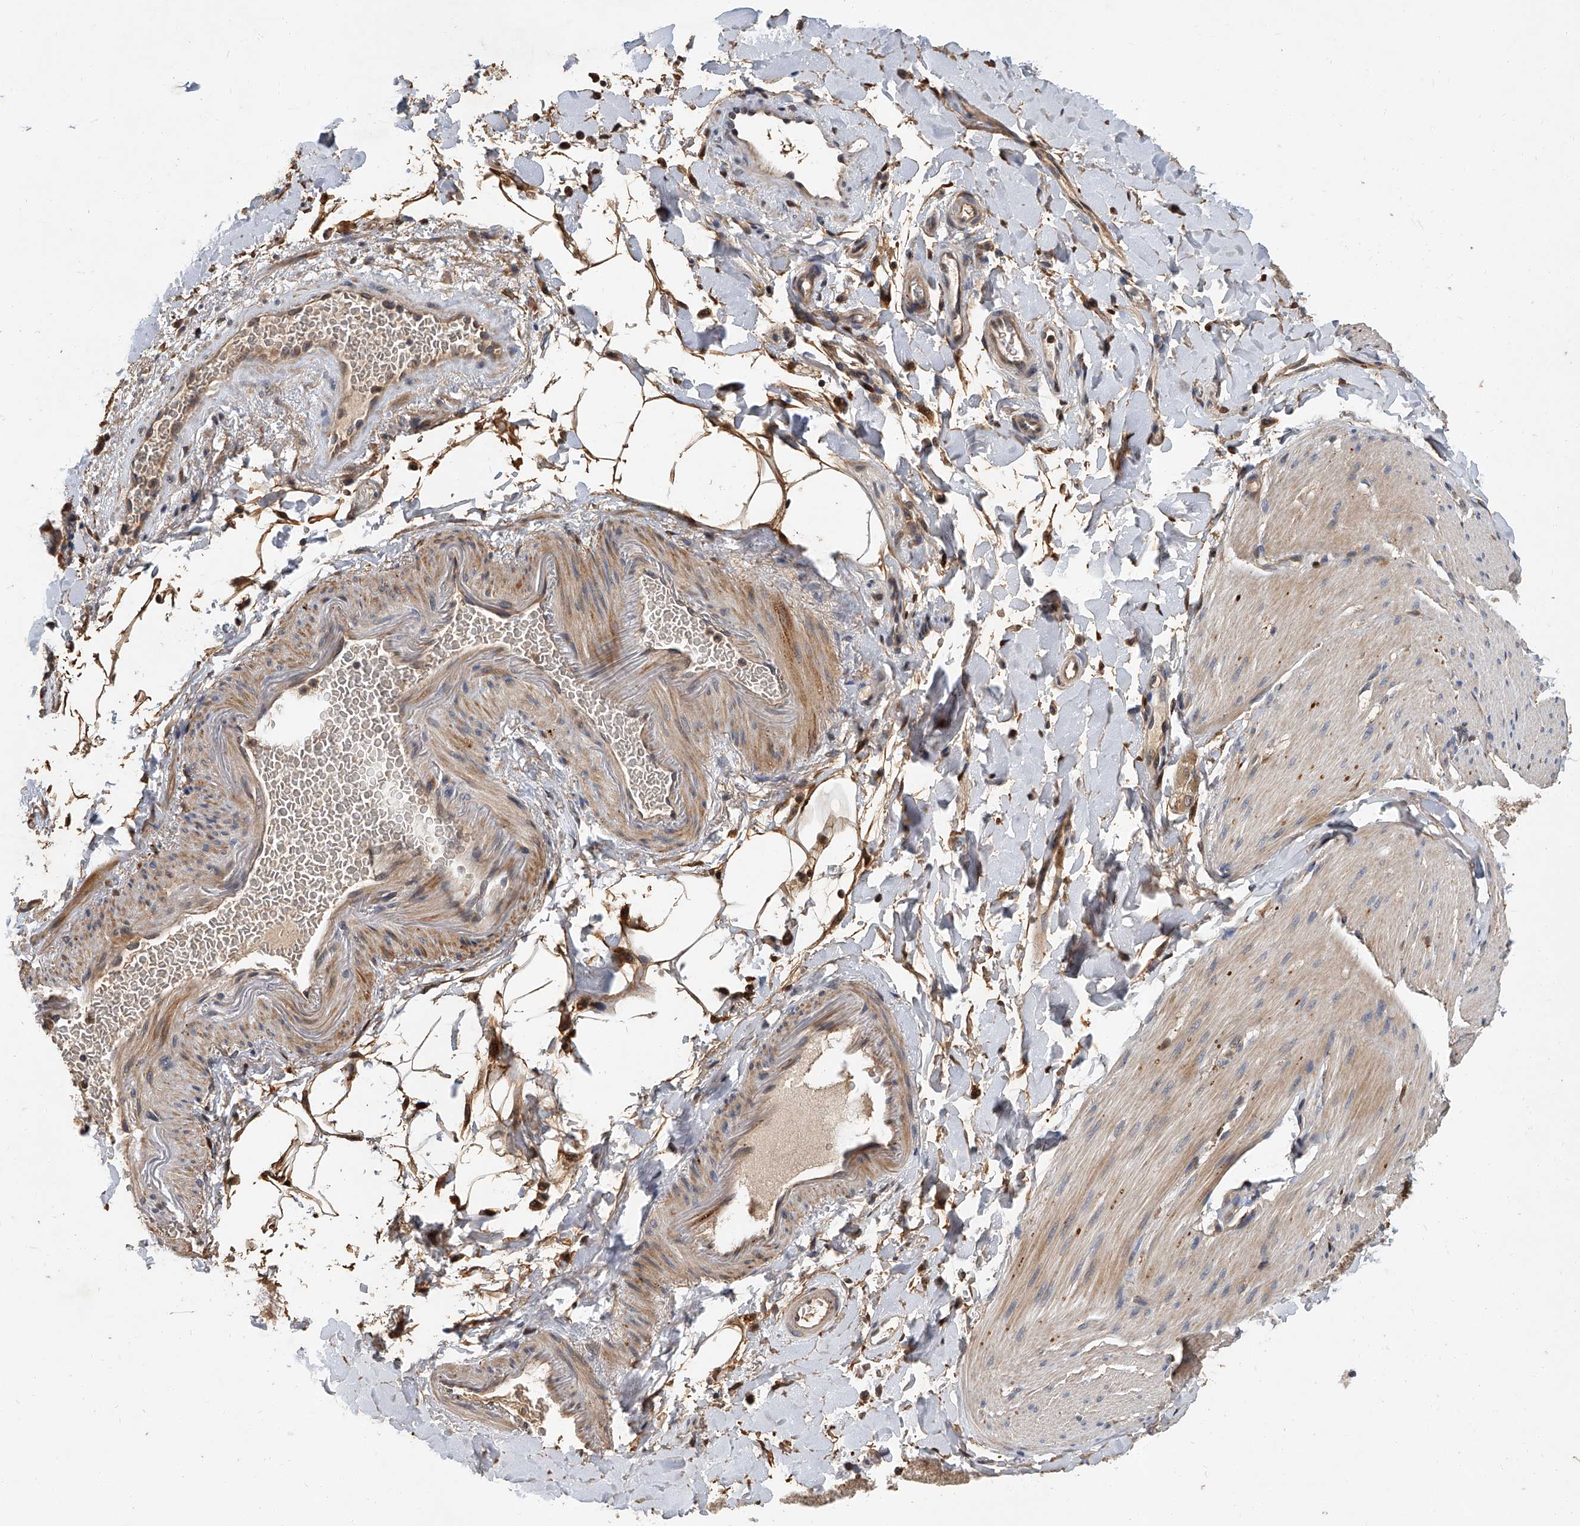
{"staining": {"intensity": "negative", "quantity": "none", "location": "none"}, "tissue": "smooth muscle", "cell_type": "Smooth muscle cells", "image_type": "normal", "snomed": [{"axis": "morphology", "description": "Normal tissue, NOS"}, {"axis": "topography", "description": "Smooth muscle"}, {"axis": "topography", "description": "Small intestine"}], "caption": "A photomicrograph of human smooth muscle is negative for staining in smooth muscle cells. (DAB immunohistochemistry (IHC) visualized using brightfield microscopy, high magnification).", "gene": "JAG2", "patient": {"sex": "female", "age": 84}}